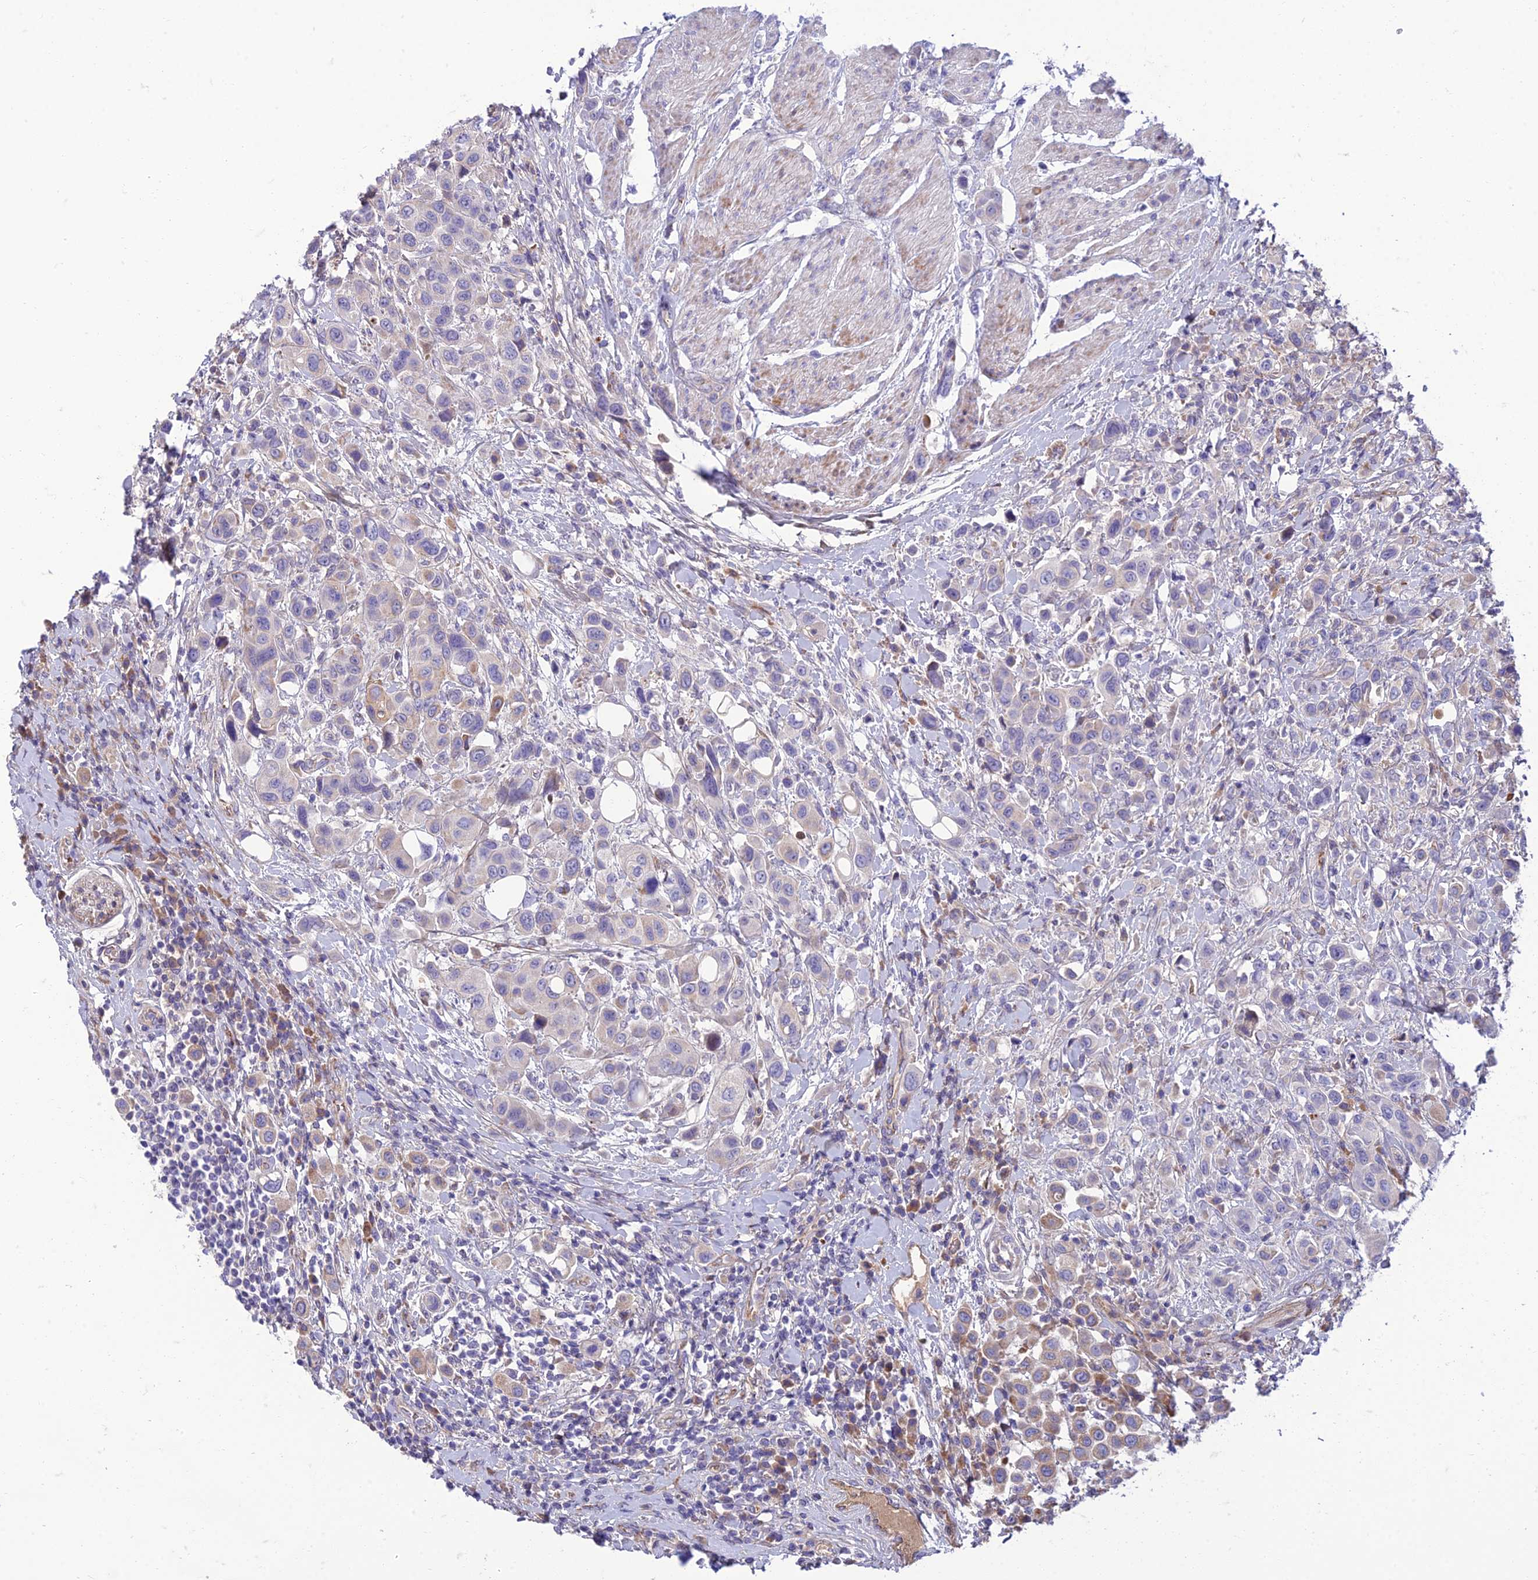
{"staining": {"intensity": "weak", "quantity": "<25%", "location": "cytoplasmic/membranous"}, "tissue": "urothelial cancer", "cell_type": "Tumor cells", "image_type": "cancer", "snomed": [{"axis": "morphology", "description": "Urothelial carcinoma, High grade"}, {"axis": "topography", "description": "Urinary bladder"}], "caption": "Immunohistochemistry of urothelial cancer displays no expression in tumor cells.", "gene": "SEL1L3", "patient": {"sex": "male", "age": 50}}